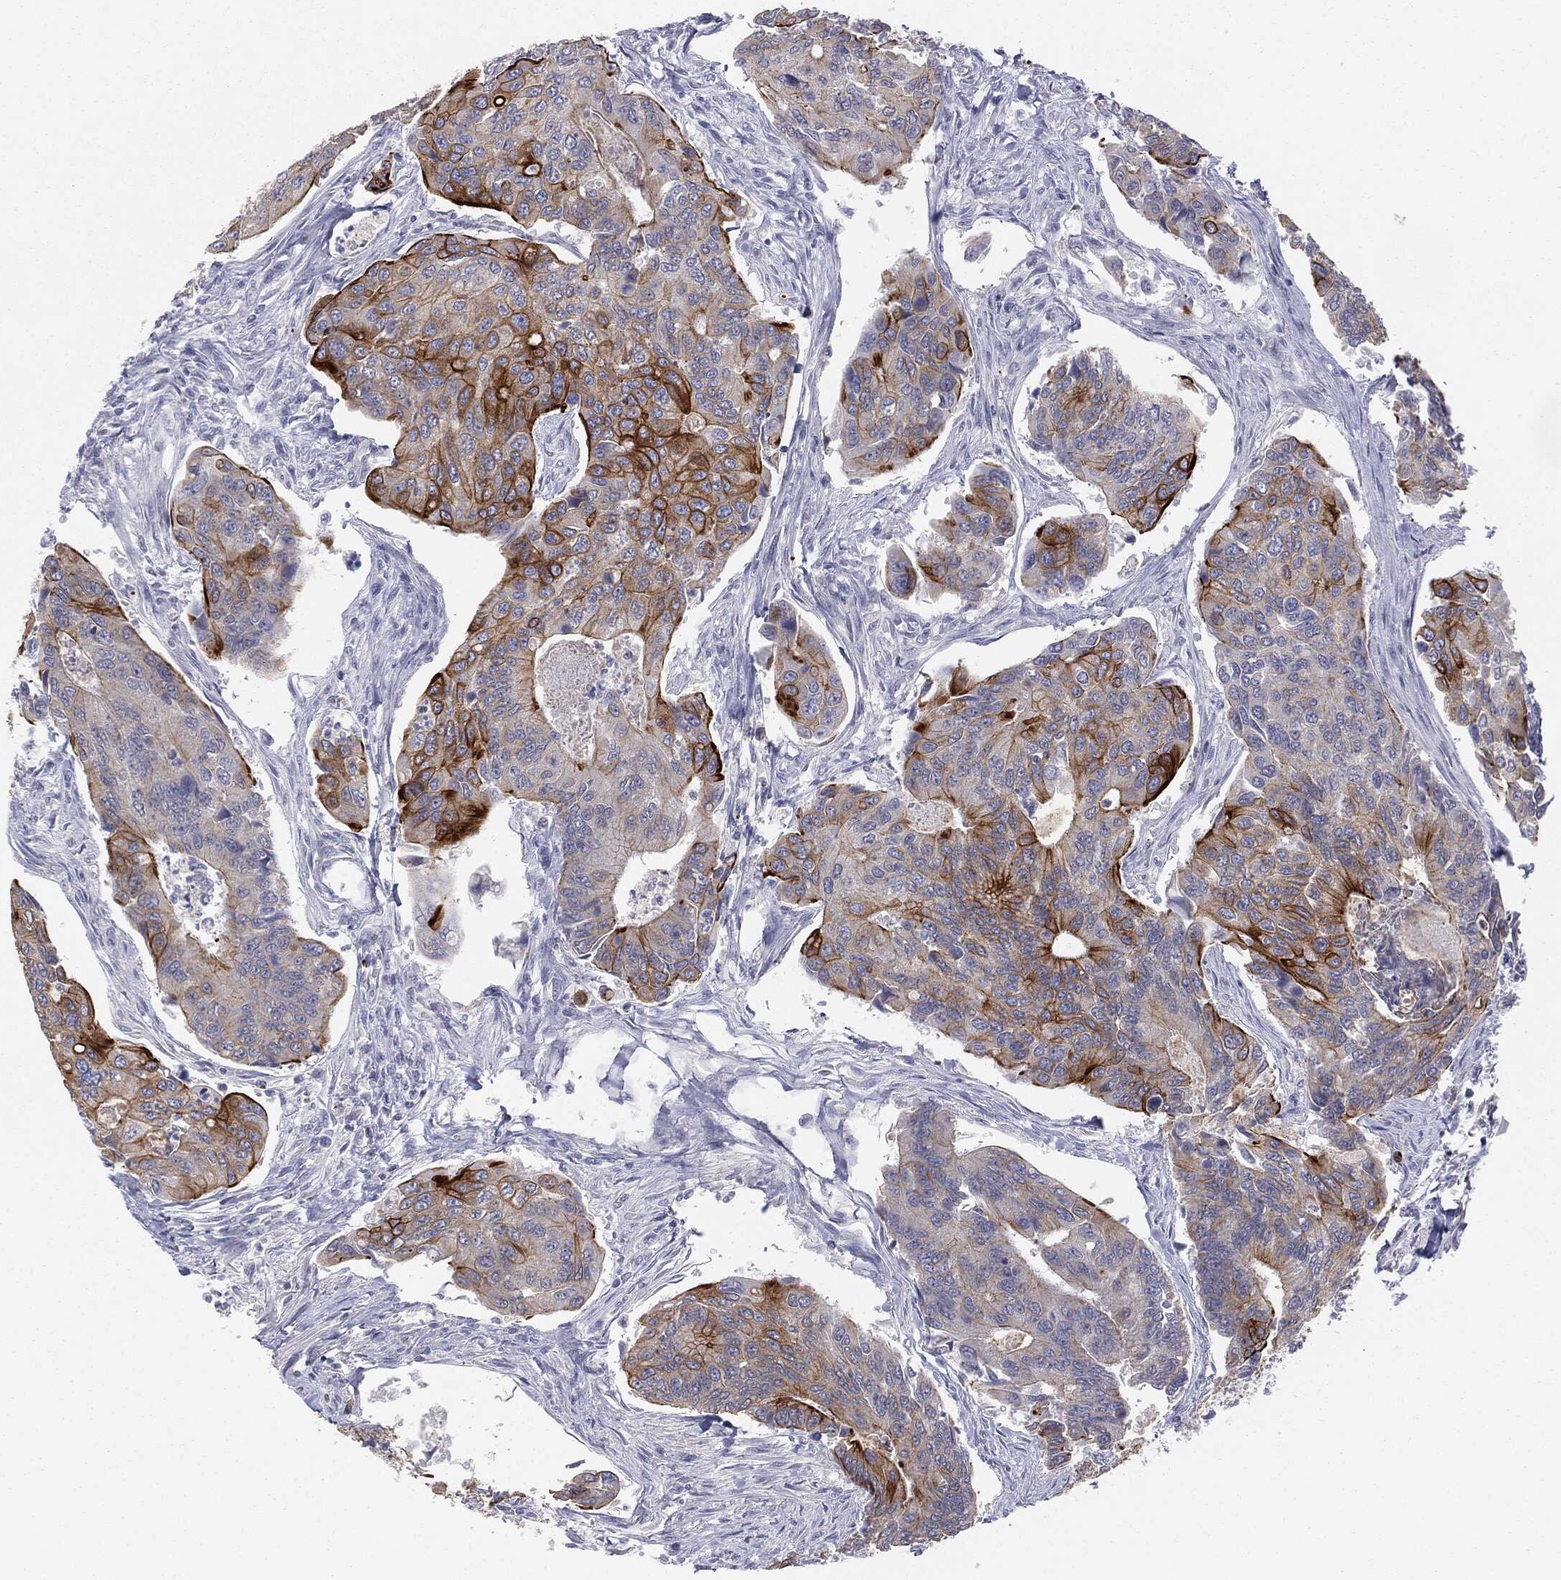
{"staining": {"intensity": "strong", "quantity": "25%-75%", "location": "cytoplasmic/membranous"}, "tissue": "colorectal cancer", "cell_type": "Tumor cells", "image_type": "cancer", "snomed": [{"axis": "morphology", "description": "Adenocarcinoma, NOS"}, {"axis": "topography", "description": "Colon"}], "caption": "Strong cytoplasmic/membranous positivity is identified in about 25%-75% of tumor cells in colorectal cancer. (brown staining indicates protein expression, while blue staining denotes nuclei).", "gene": "MUC1", "patient": {"sex": "female", "age": 67}}